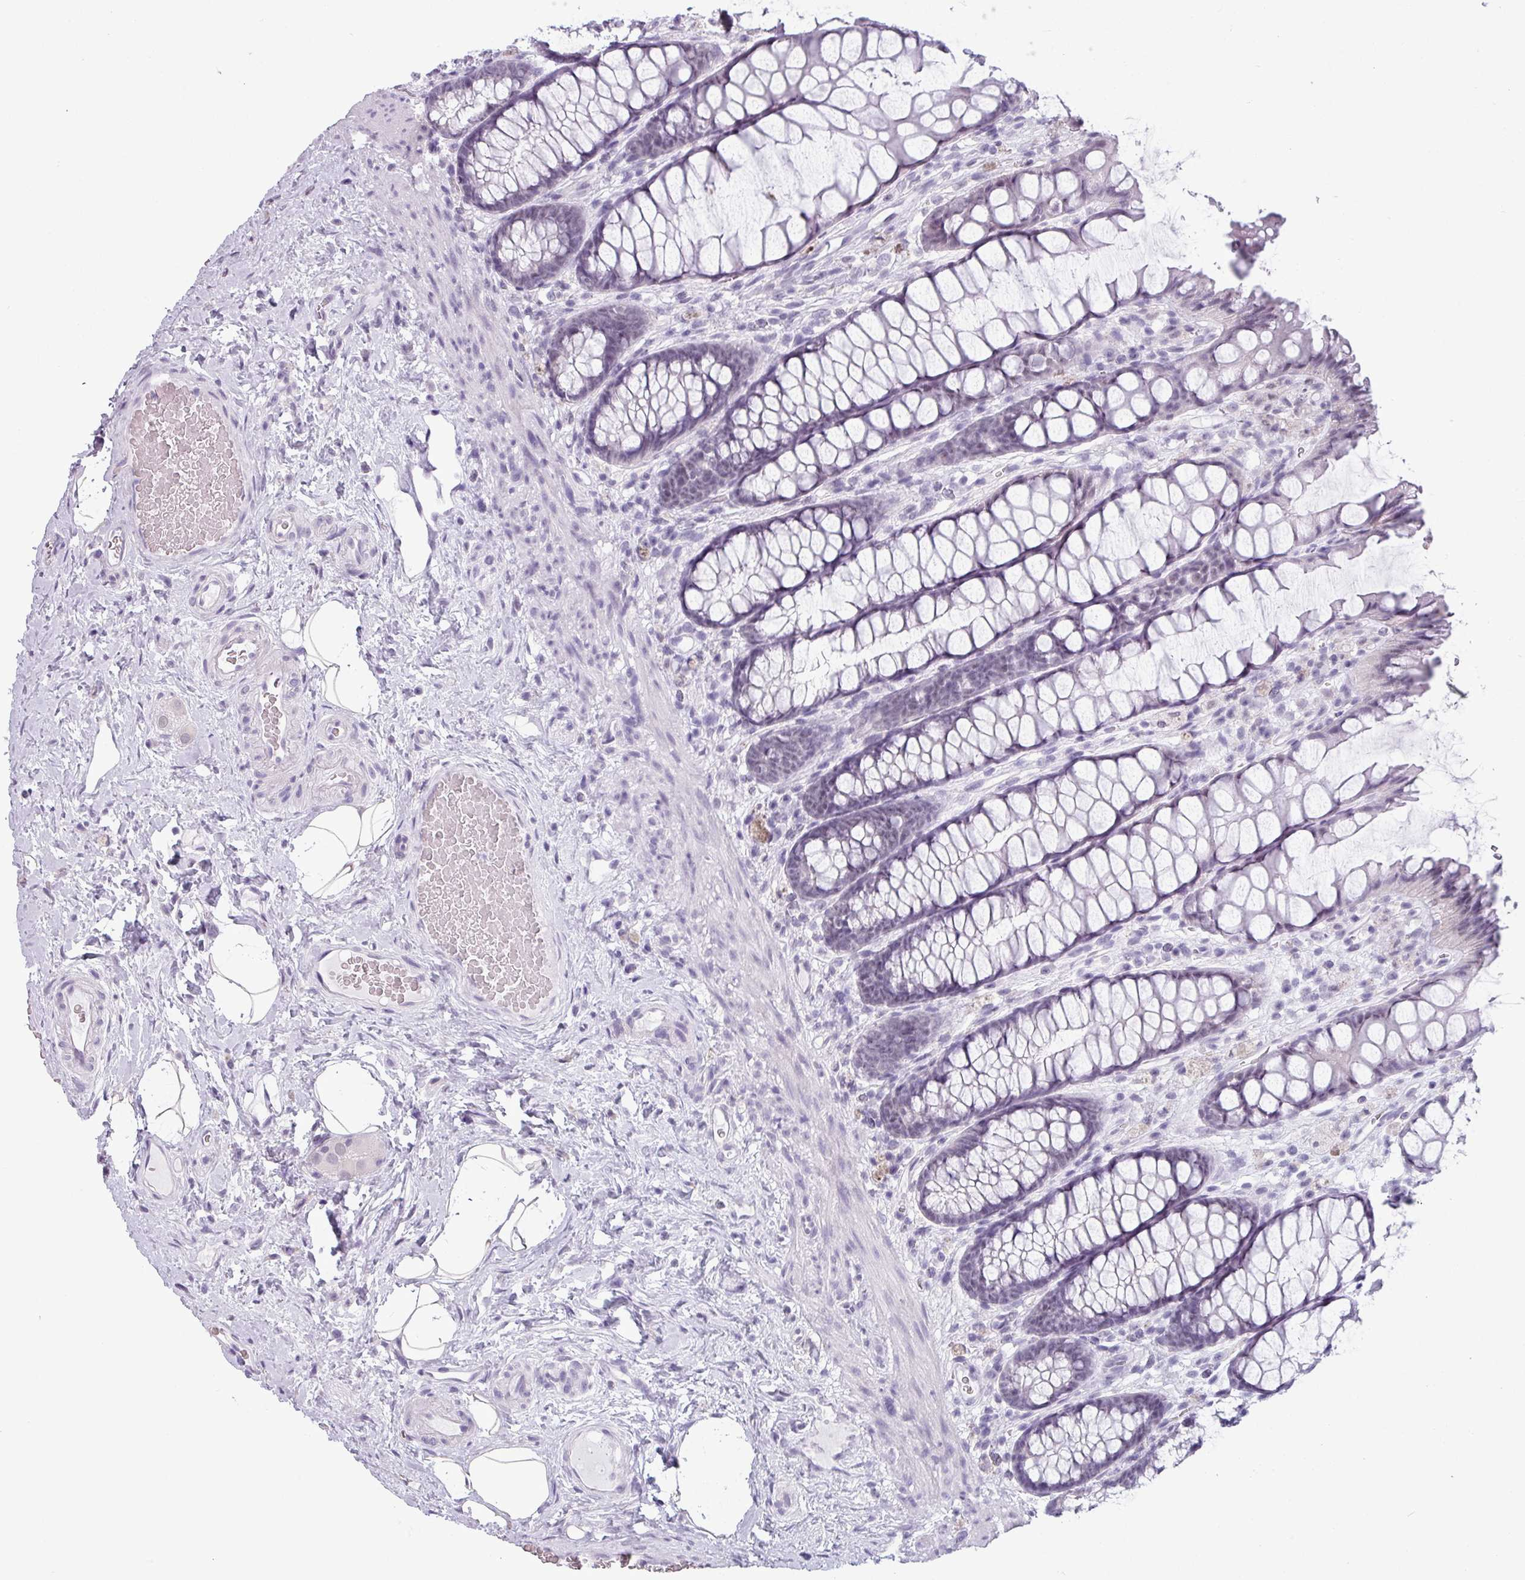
{"staining": {"intensity": "weak", "quantity": "<25%", "location": "nuclear"}, "tissue": "rectum", "cell_type": "Glandular cells", "image_type": "normal", "snomed": [{"axis": "morphology", "description": "Normal tissue, NOS"}, {"axis": "topography", "description": "Rectum"}], "caption": "This is a micrograph of immunohistochemistry (IHC) staining of benign rectum, which shows no positivity in glandular cells. (DAB immunohistochemistry, high magnification).", "gene": "SRGAP1", "patient": {"sex": "female", "age": 67}}